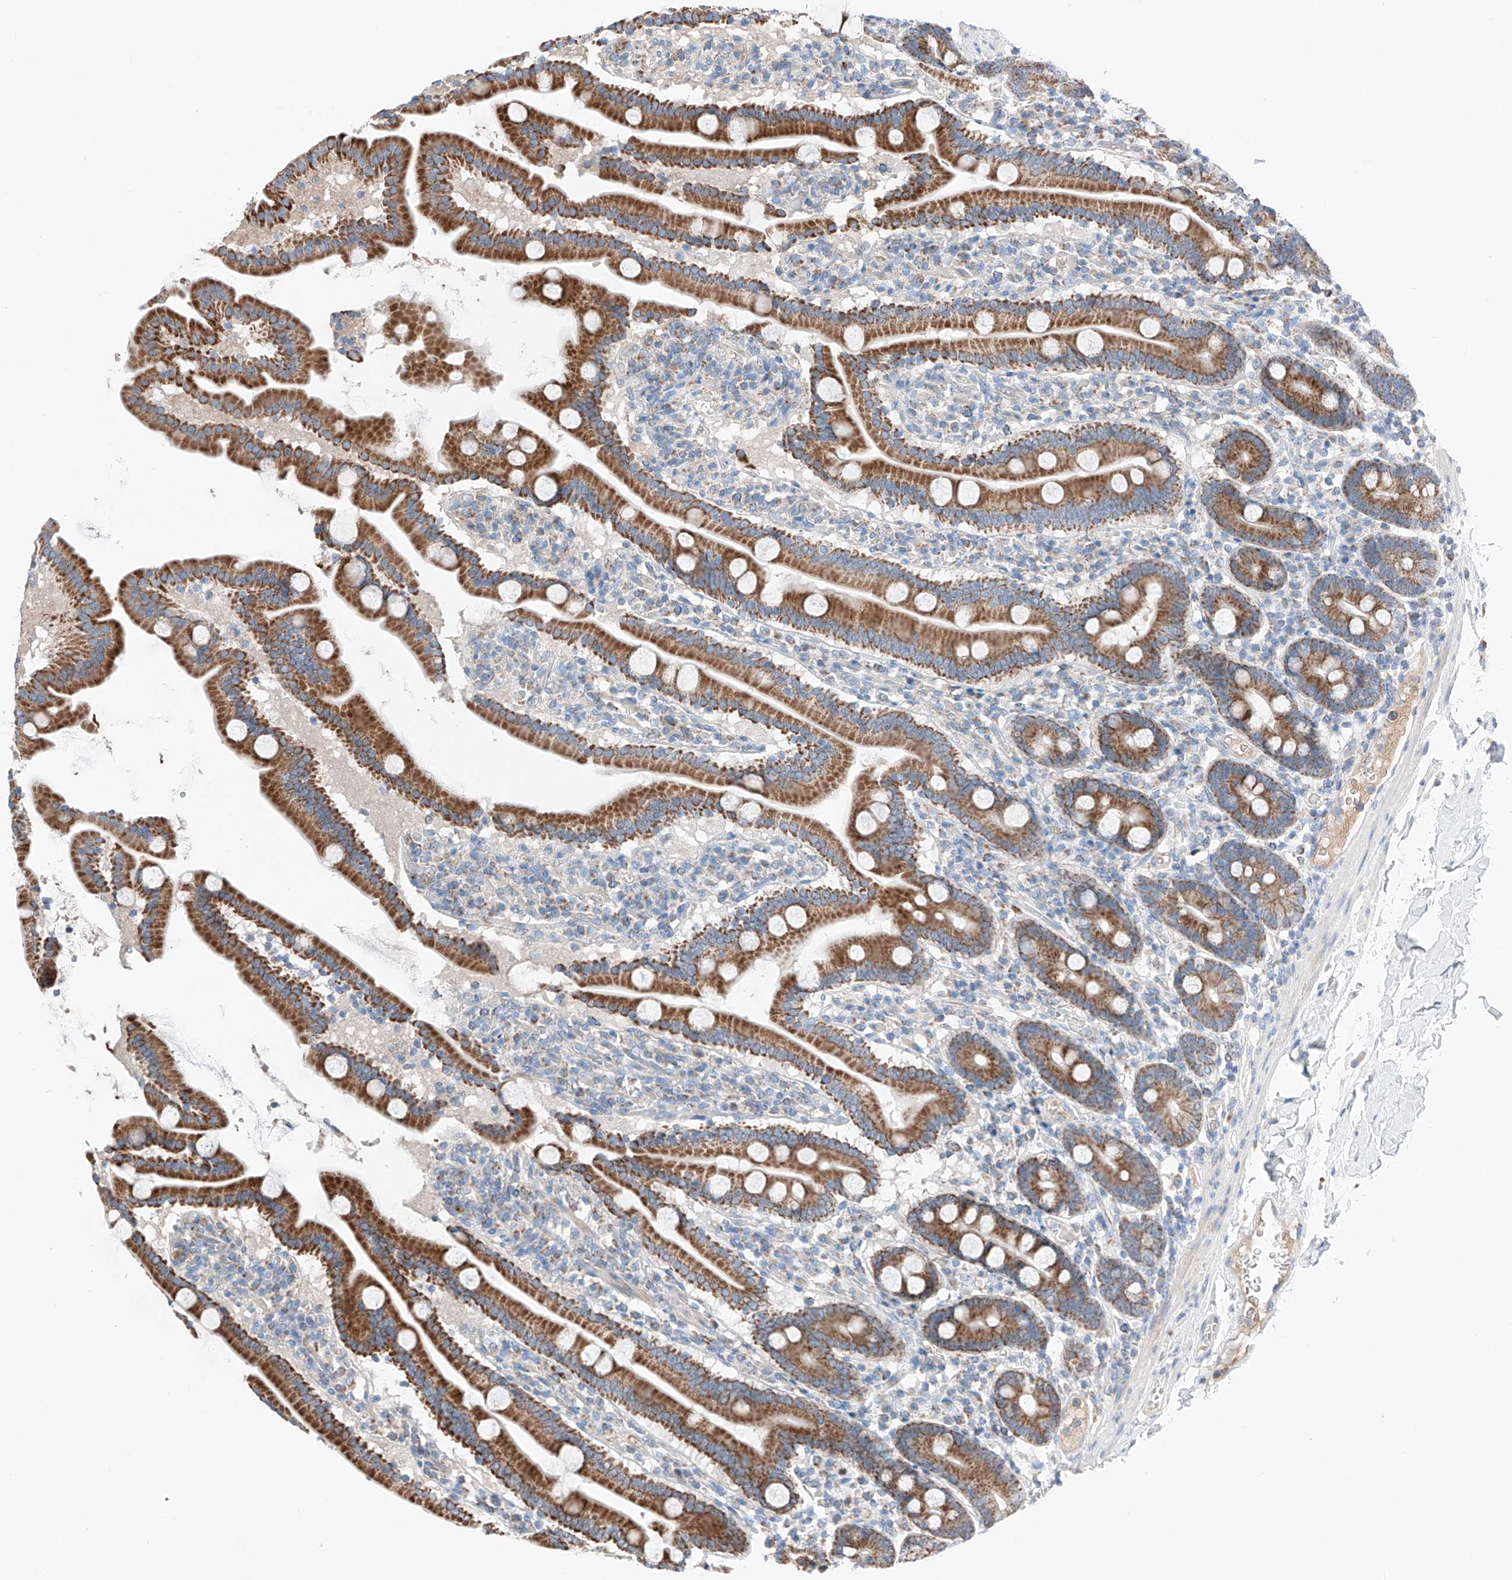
{"staining": {"intensity": "strong", "quantity": ">75%", "location": "cytoplasmic/membranous"}, "tissue": "duodenum", "cell_type": "Glandular cells", "image_type": "normal", "snomed": [{"axis": "morphology", "description": "Normal tissue, NOS"}, {"axis": "topography", "description": "Duodenum"}], "caption": "High-magnification brightfield microscopy of unremarkable duodenum stained with DAB (brown) and counterstained with hematoxylin (blue). glandular cells exhibit strong cytoplasmic/membranous staining is appreciated in approximately>75% of cells. (DAB IHC with brightfield microscopy, high magnification).", "gene": "MRAP", "patient": {"sex": "male", "age": 55}}